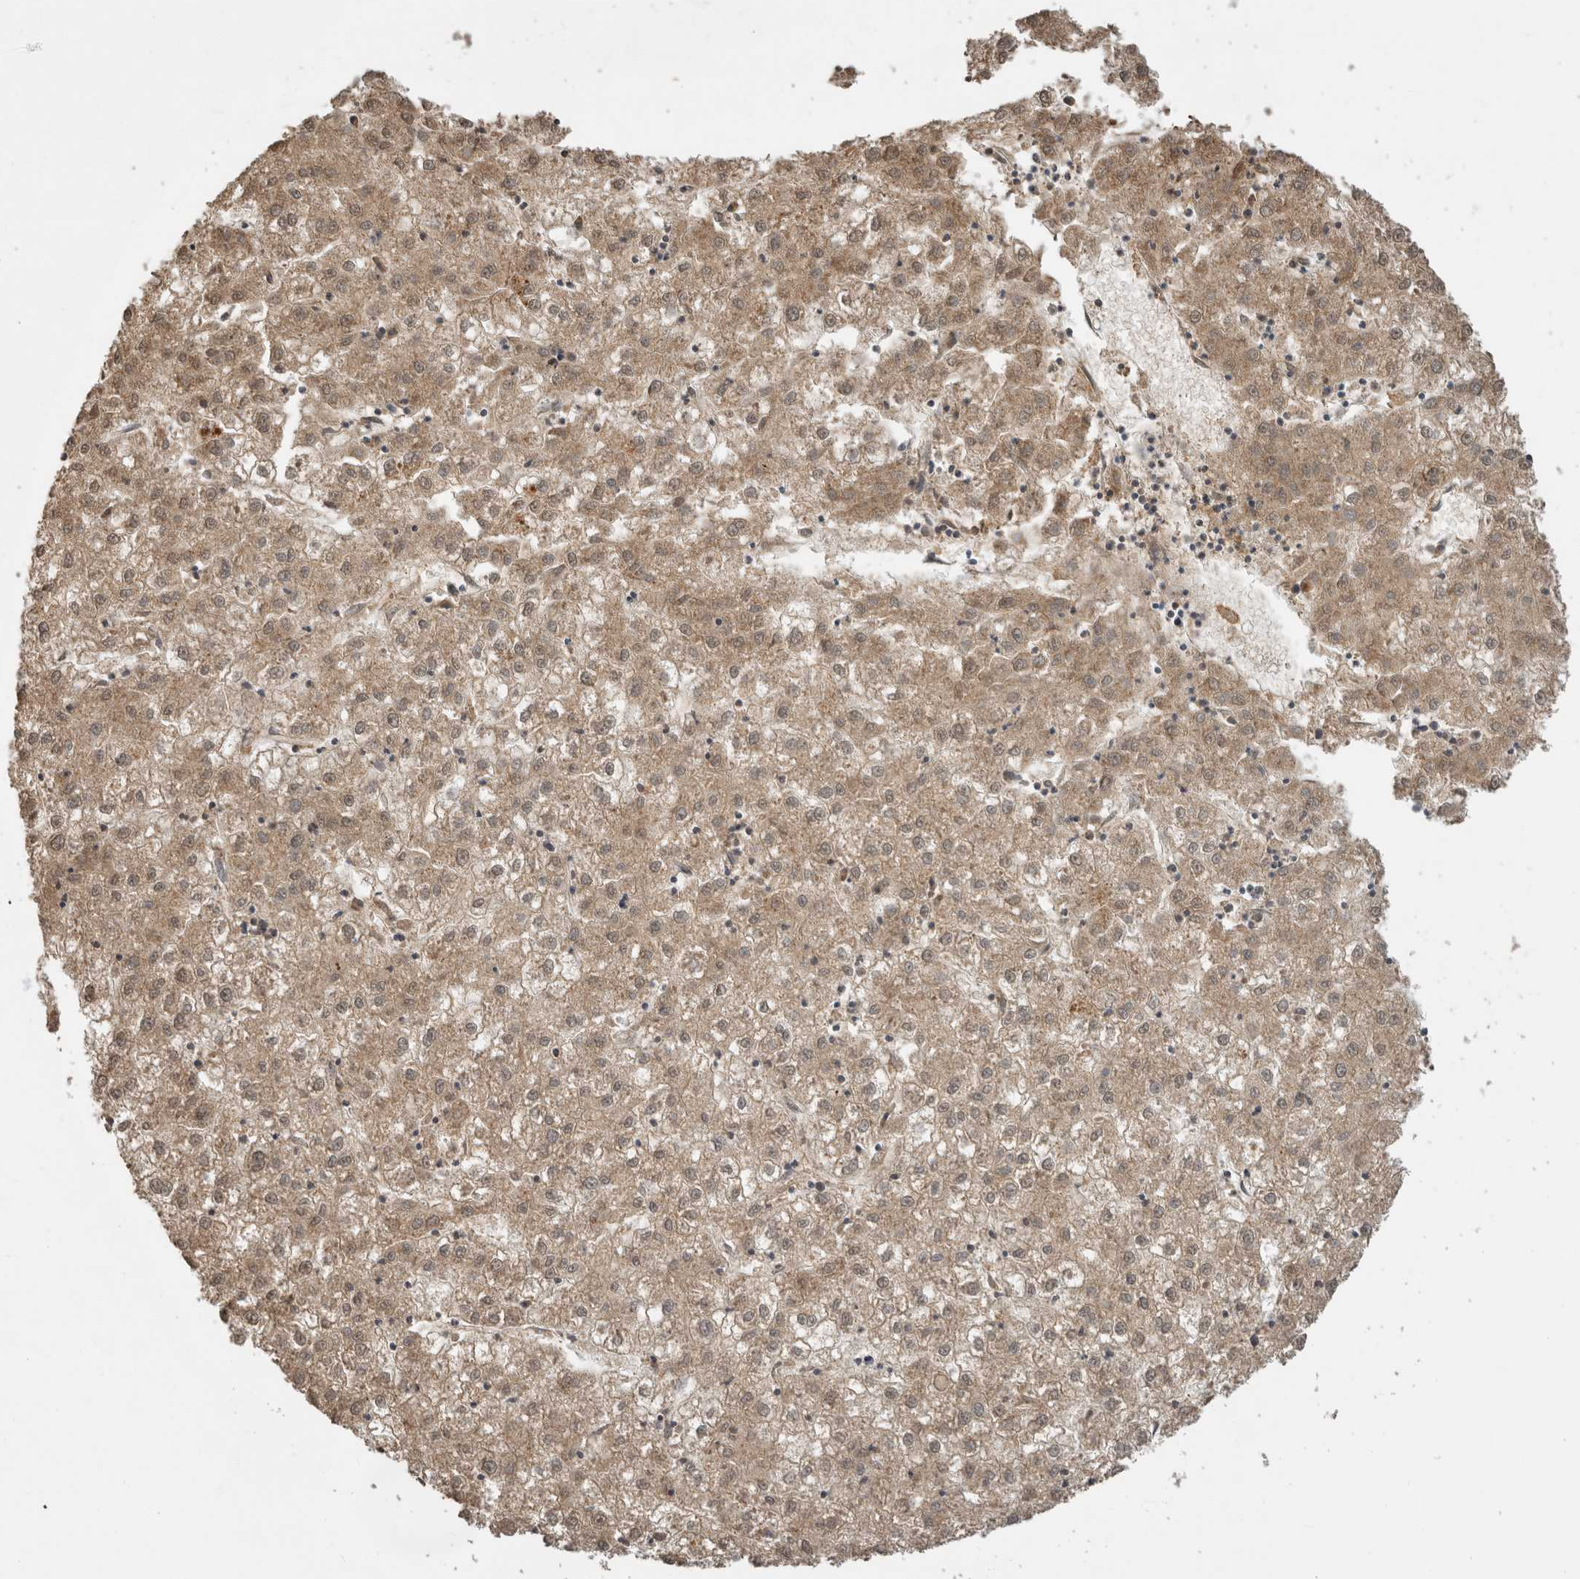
{"staining": {"intensity": "moderate", "quantity": ">75%", "location": "cytoplasmic/membranous"}, "tissue": "liver cancer", "cell_type": "Tumor cells", "image_type": "cancer", "snomed": [{"axis": "morphology", "description": "Carcinoma, Hepatocellular, NOS"}, {"axis": "topography", "description": "Liver"}], "caption": "High-magnification brightfield microscopy of liver hepatocellular carcinoma stained with DAB (3,3'-diaminobenzidine) (brown) and counterstained with hematoxylin (blue). tumor cells exhibit moderate cytoplasmic/membranous expression is present in approximately>75% of cells. (DAB IHC, brown staining for protein, blue staining for nuclei).", "gene": "FAM3A", "patient": {"sex": "male", "age": 72}}